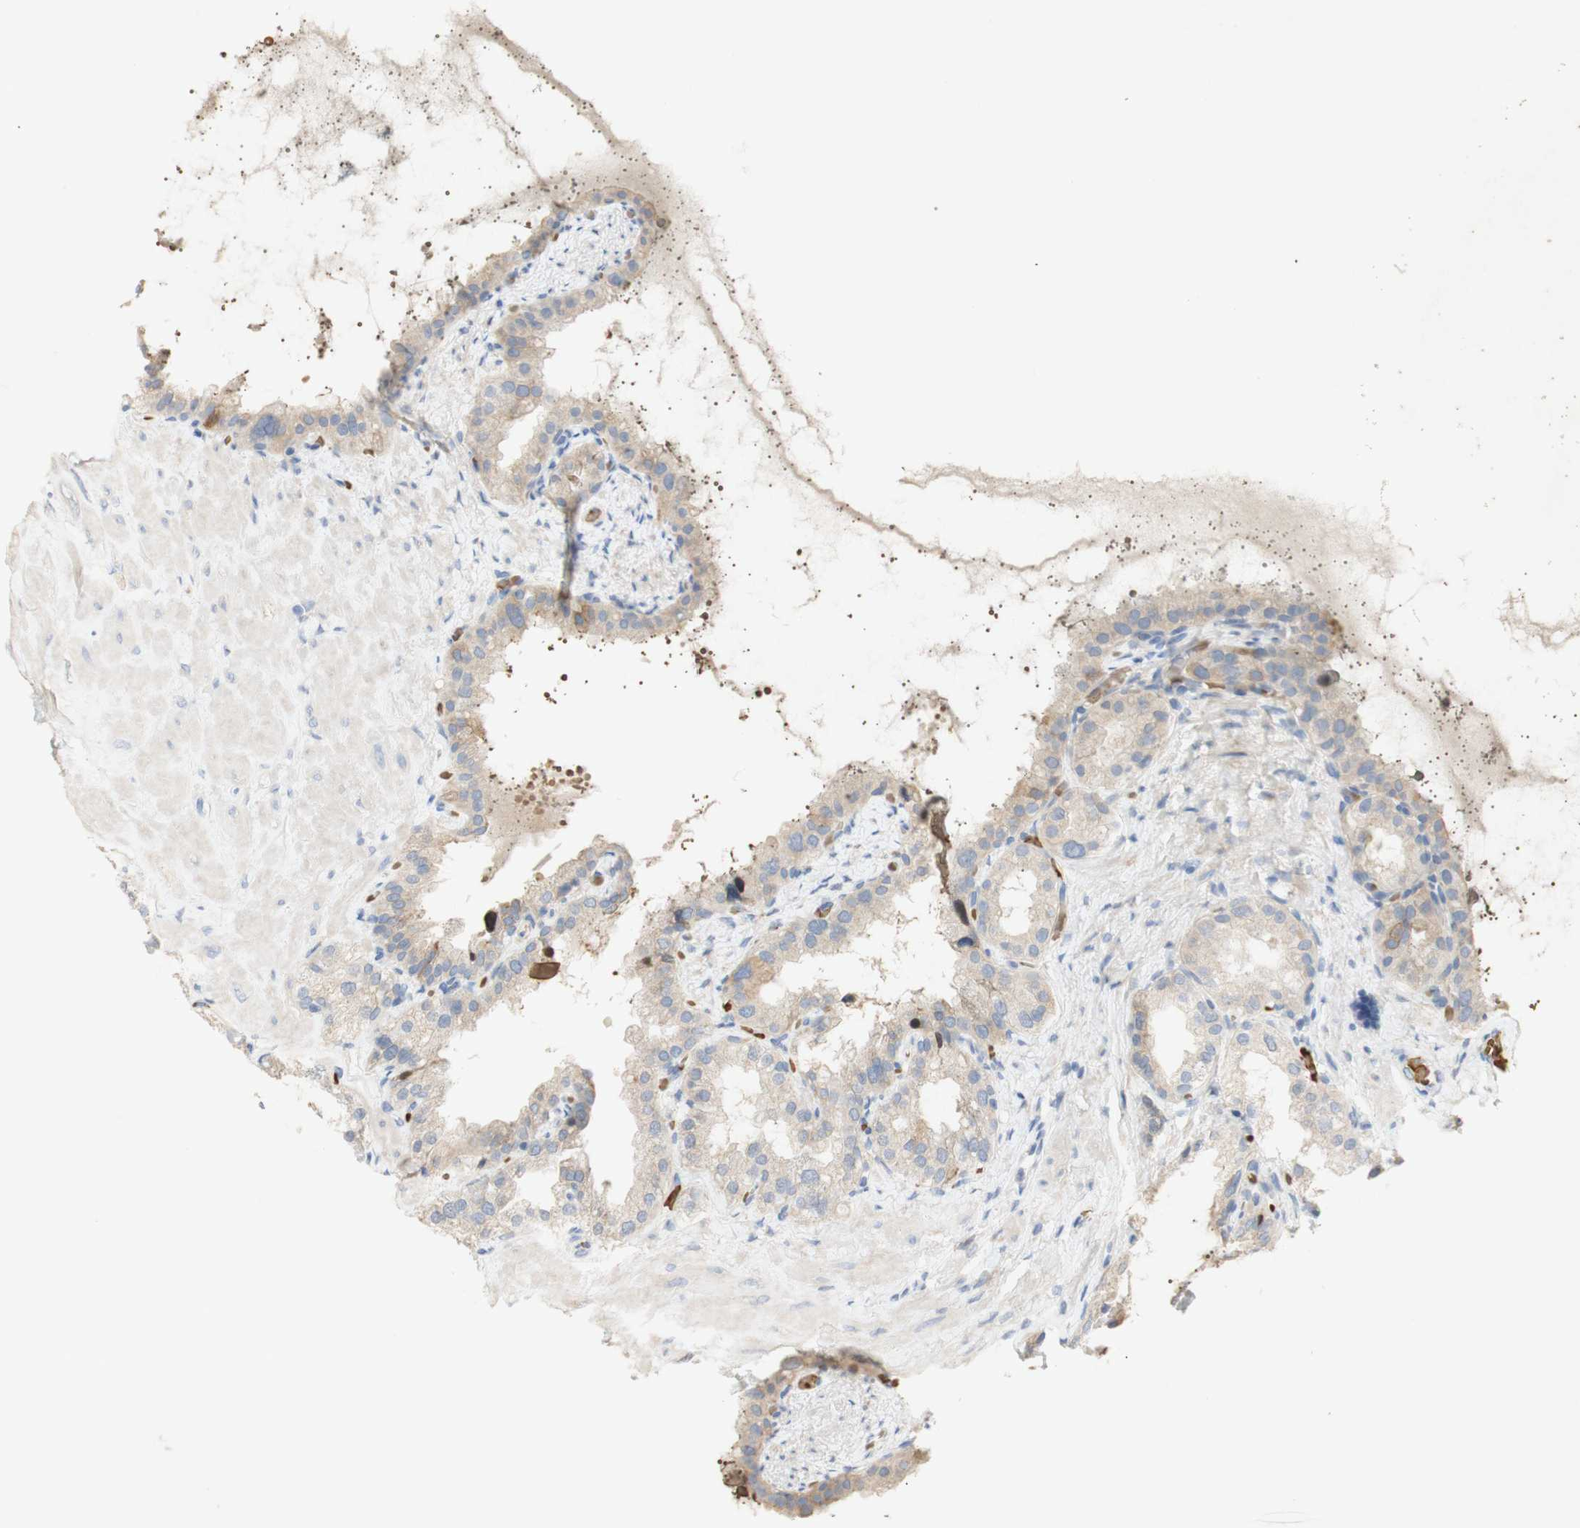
{"staining": {"intensity": "weak", "quantity": "<25%", "location": "cytoplasmic/membranous"}, "tissue": "seminal vesicle", "cell_type": "Glandular cells", "image_type": "normal", "snomed": [{"axis": "morphology", "description": "Normal tissue, NOS"}, {"axis": "topography", "description": "Seminal veicle"}], "caption": "High power microscopy photomicrograph of an immunohistochemistry (IHC) photomicrograph of normal seminal vesicle, revealing no significant staining in glandular cells.", "gene": "EPO", "patient": {"sex": "male", "age": 68}}